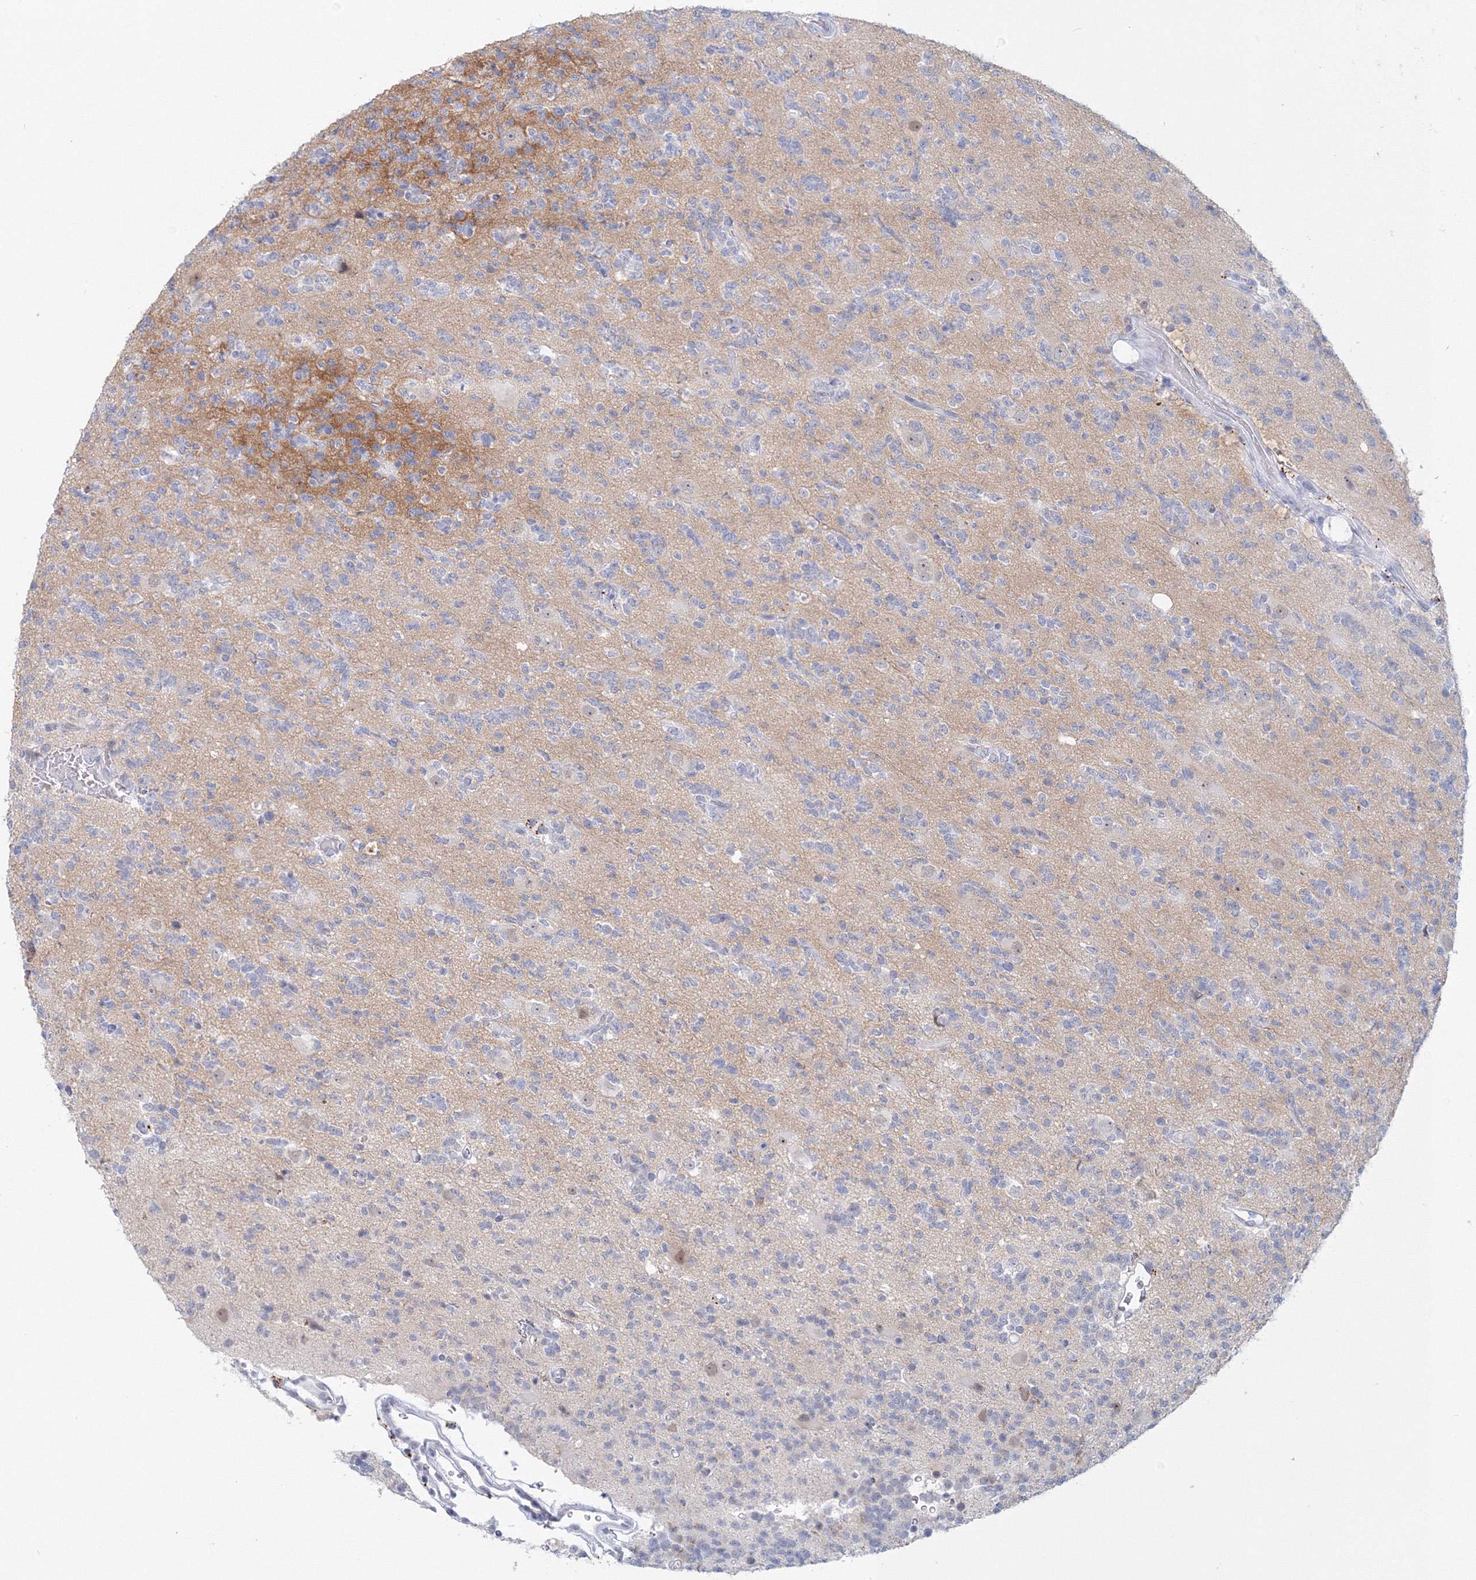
{"staining": {"intensity": "negative", "quantity": "none", "location": "none"}, "tissue": "glioma", "cell_type": "Tumor cells", "image_type": "cancer", "snomed": [{"axis": "morphology", "description": "Glioma, malignant, High grade"}, {"axis": "topography", "description": "Brain"}], "caption": "High-grade glioma (malignant) was stained to show a protein in brown. There is no significant expression in tumor cells. (Brightfield microscopy of DAB (3,3'-diaminobenzidine) immunohistochemistry (IHC) at high magnification).", "gene": "VSIG1", "patient": {"sex": "female", "age": 62}}